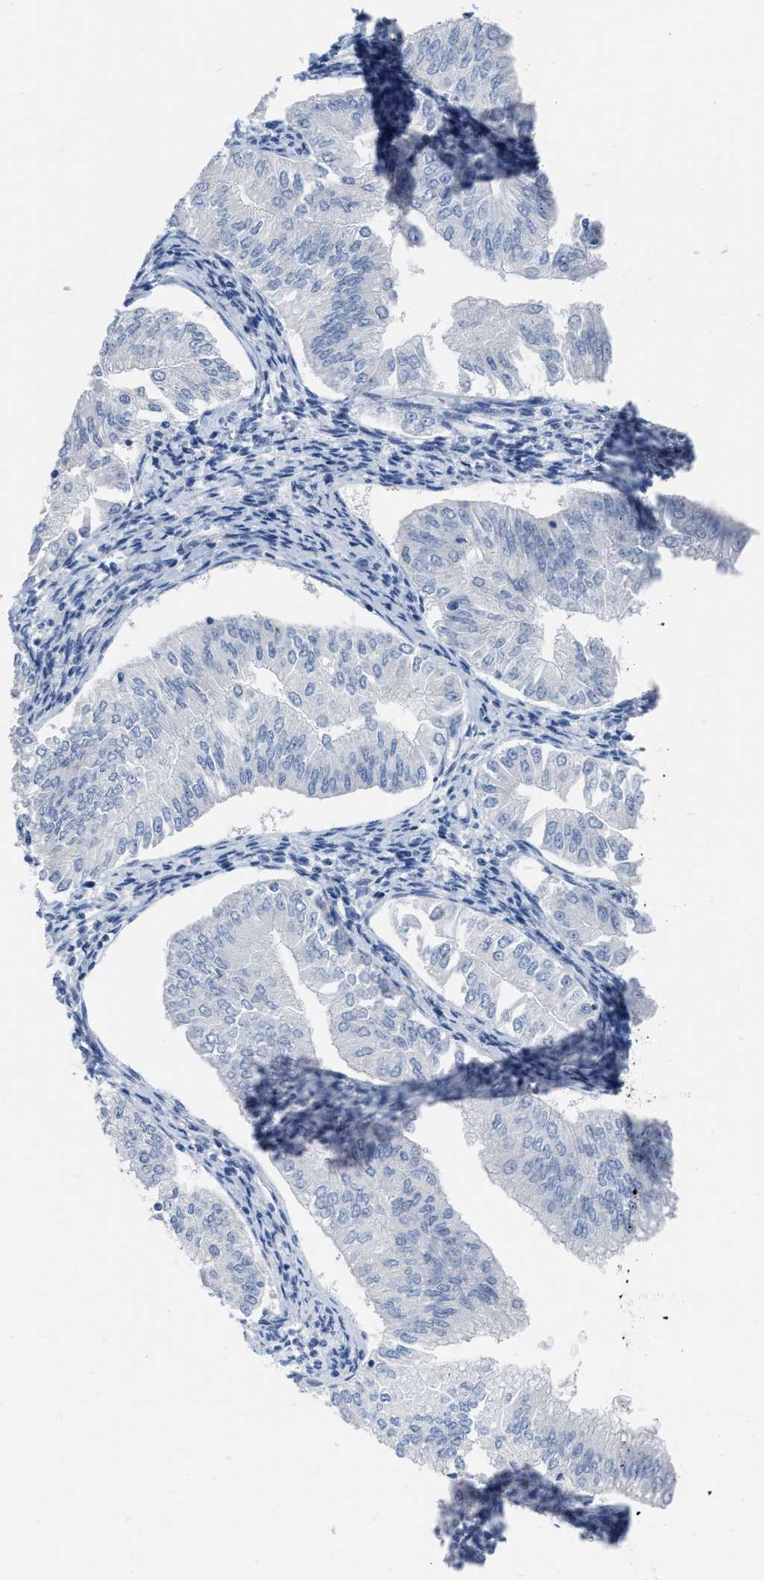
{"staining": {"intensity": "negative", "quantity": "none", "location": "none"}, "tissue": "endometrial cancer", "cell_type": "Tumor cells", "image_type": "cancer", "snomed": [{"axis": "morphology", "description": "Normal tissue, NOS"}, {"axis": "morphology", "description": "Adenocarcinoma, NOS"}, {"axis": "topography", "description": "Endometrium"}], "caption": "The immunohistochemistry micrograph has no significant expression in tumor cells of endometrial cancer (adenocarcinoma) tissue.", "gene": "CEACAM5", "patient": {"sex": "female", "age": 53}}